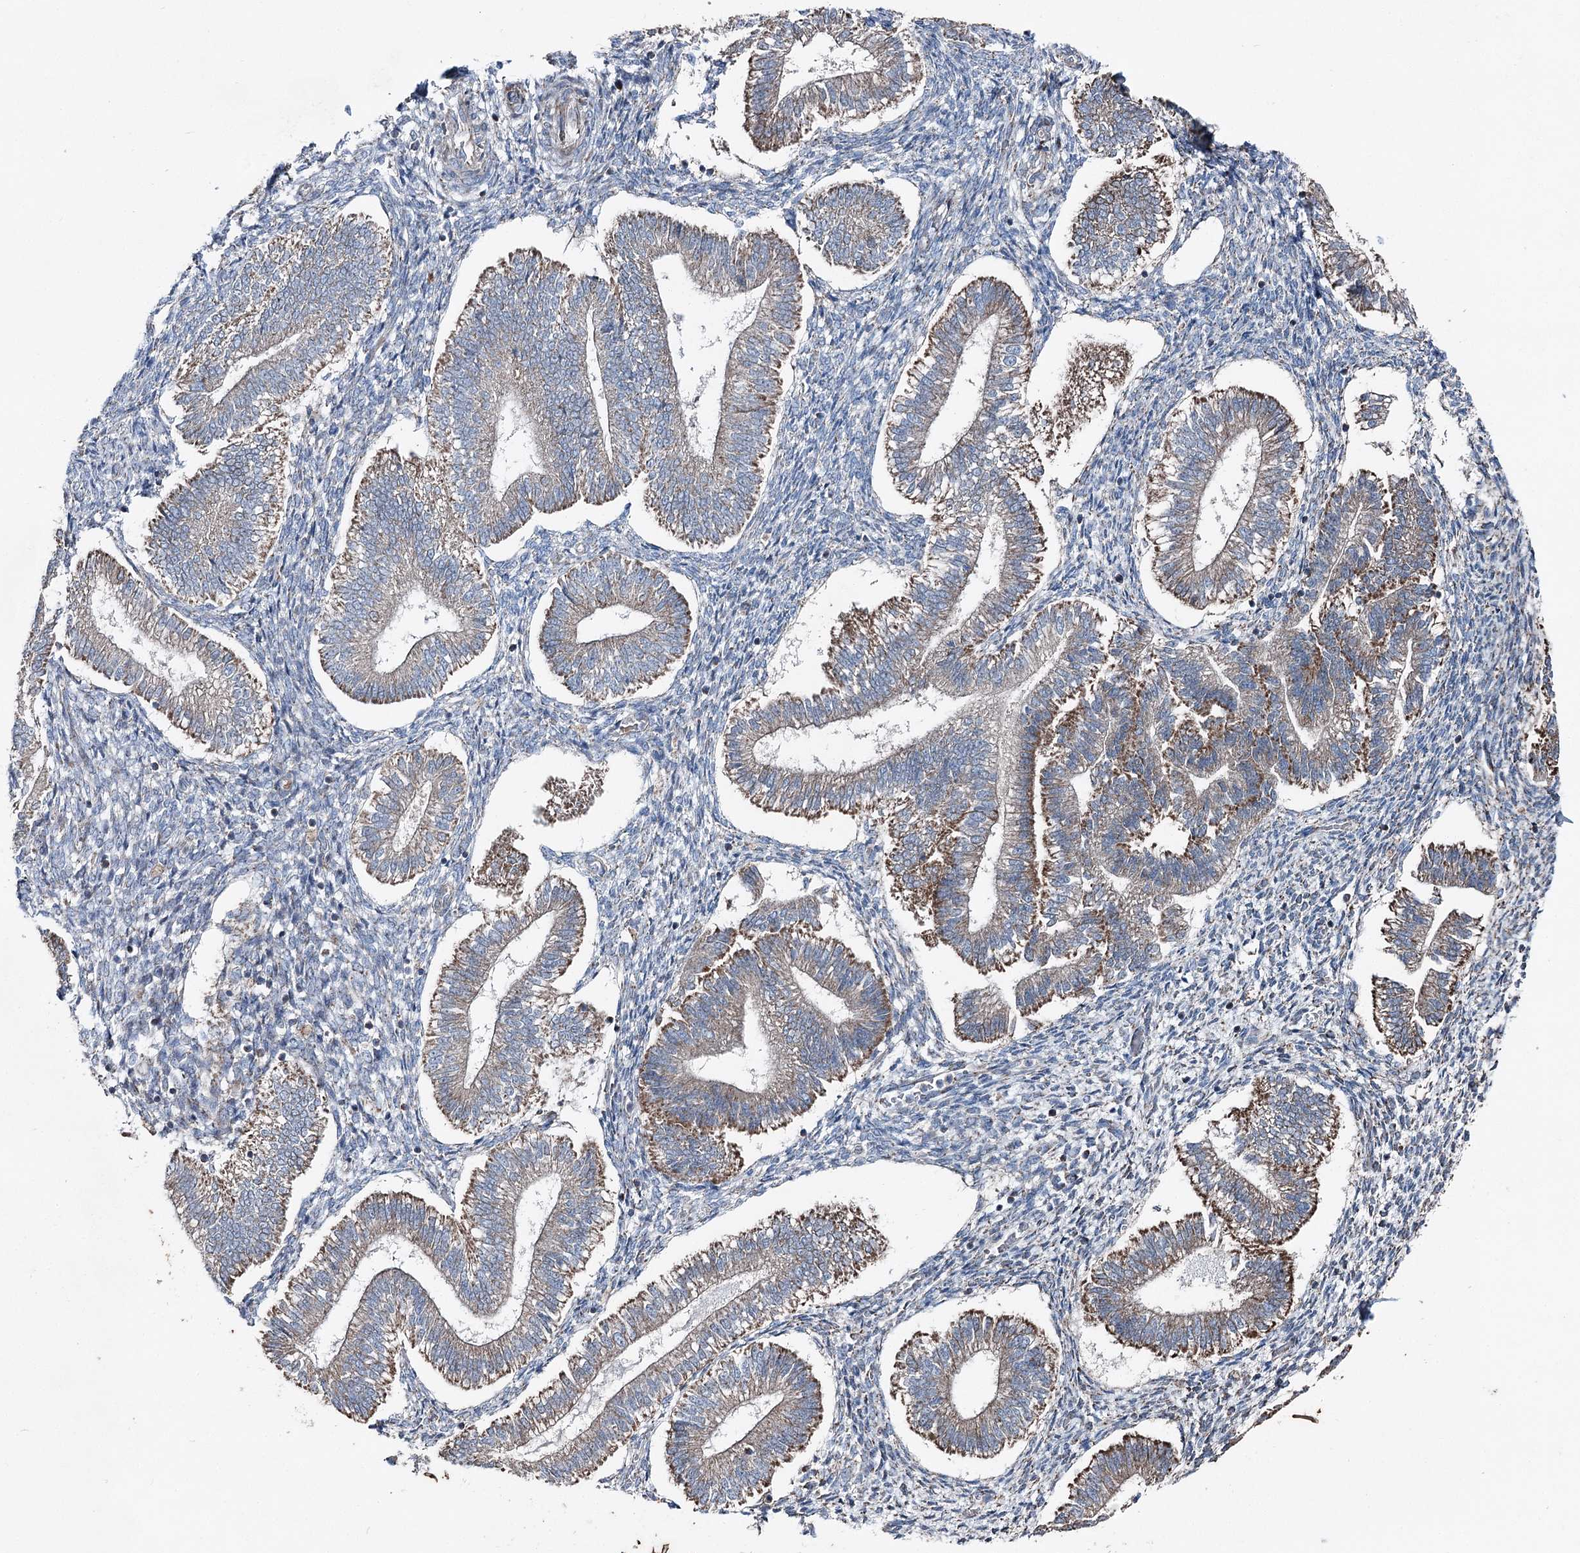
{"staining": {"intensity": "negative", "quantity": "none", "location": "none"}, "tissue": "endometrium", "cell_type": "Cells in endometrial stroma", "image_type": "normal", "snomed": [{"axis": "morphology", "description": "Normal tissue, NOS"}, {"axis": "topography", "description": "Endometrium"}], "caption": "The image exhibits no significant staining in cells in endometrial stroma of endometrium.", "gene": "UCN3", "patient": {"sex": "female", "age": 25}}